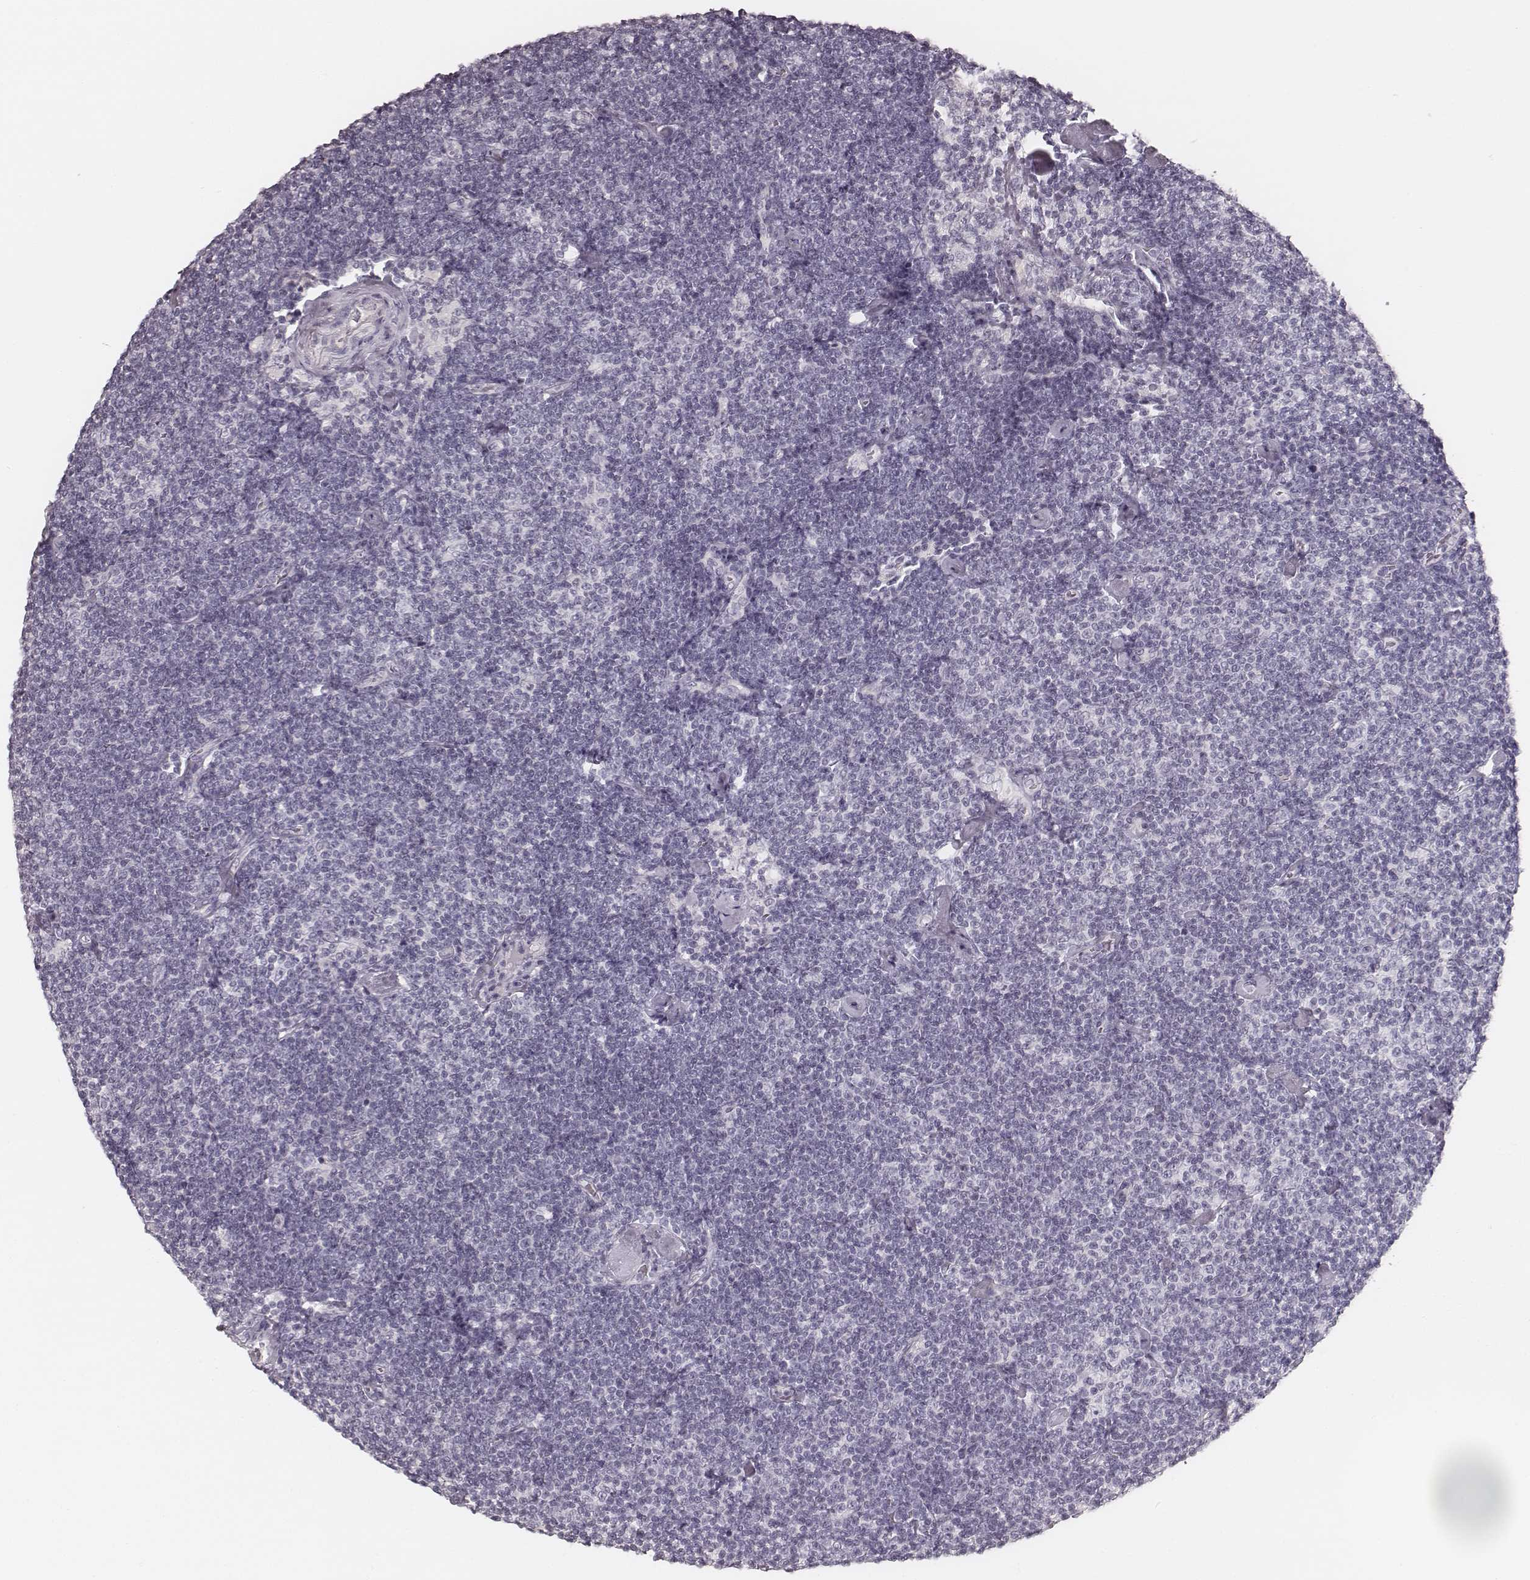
{"staining": {"intensity": "negative", "quantity": "none", "location": "none"}, "tissue": "lymphoma", "cell_type": "Tumor cells", "image_type": "cancer", "snomed": [{"axis": "morphology", "description": "Malignant lymphoma, non-Hodgkin's type, Low grade"}, {"axis": "topography", "description": "Lymph node"}], "caption": "The histopathology image demonstrates no staining of tumor cells in lymphoma.", "gene": "HNF4G", "patient": {"sex": "male", "age": 81}}